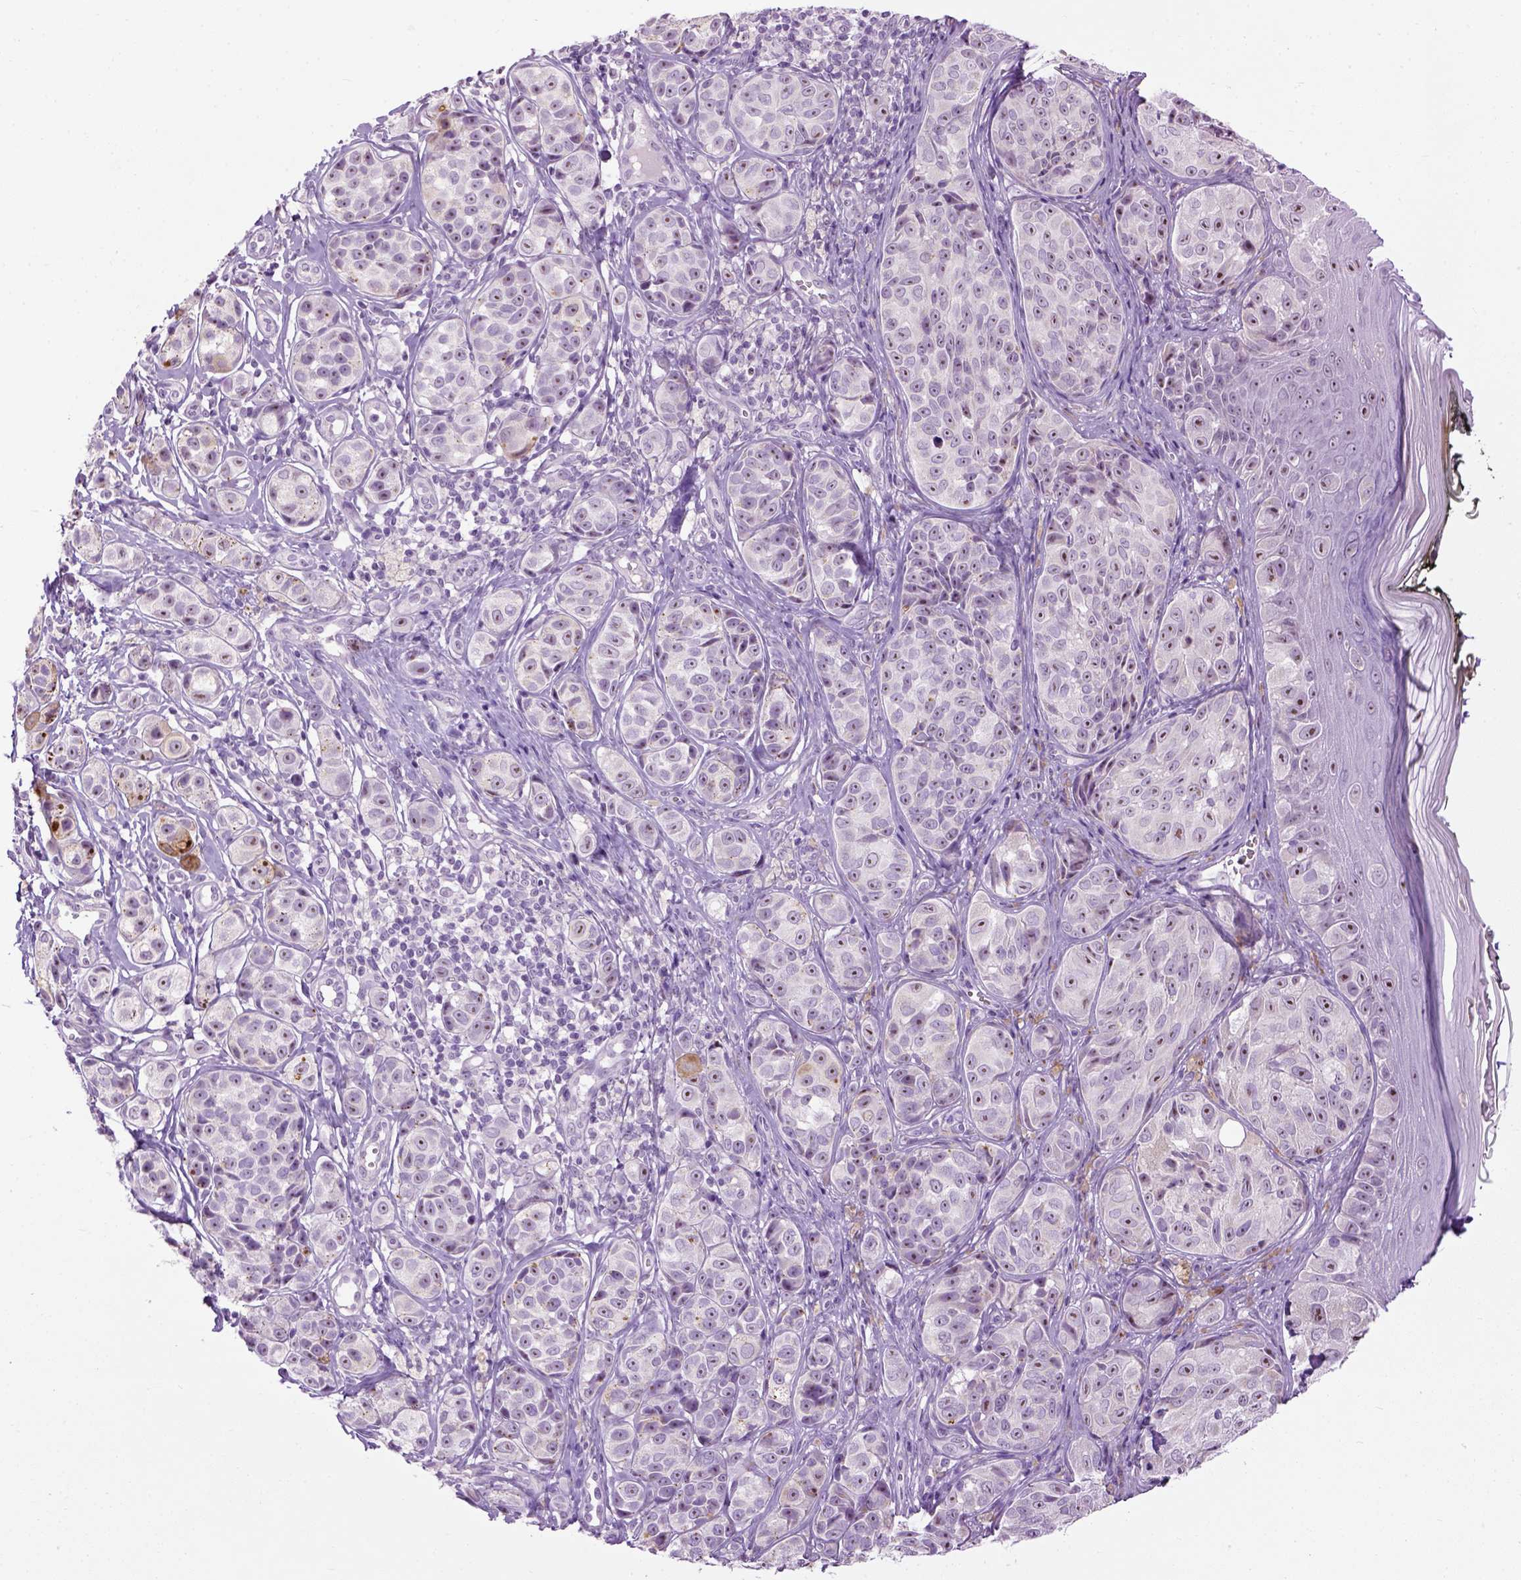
{"staining": {"intensity": "weak", "quantity": "25%-75%", "location": "nuclear"}, "tissue": "melanoma", "cell_type": "Tumor cells", "image_type": "cancer", "snomed": [{"axis": "morphology", "description": "Malignant melanoma, NOS"}, {"axis": "topography", "description": "Skin"}], "caption": "Weak nuclear positivity is seen in about 25%-75% of tumor cells in melanoma.", "gene": "UTP4", "patient": {"sex": "male", "age": 48}}